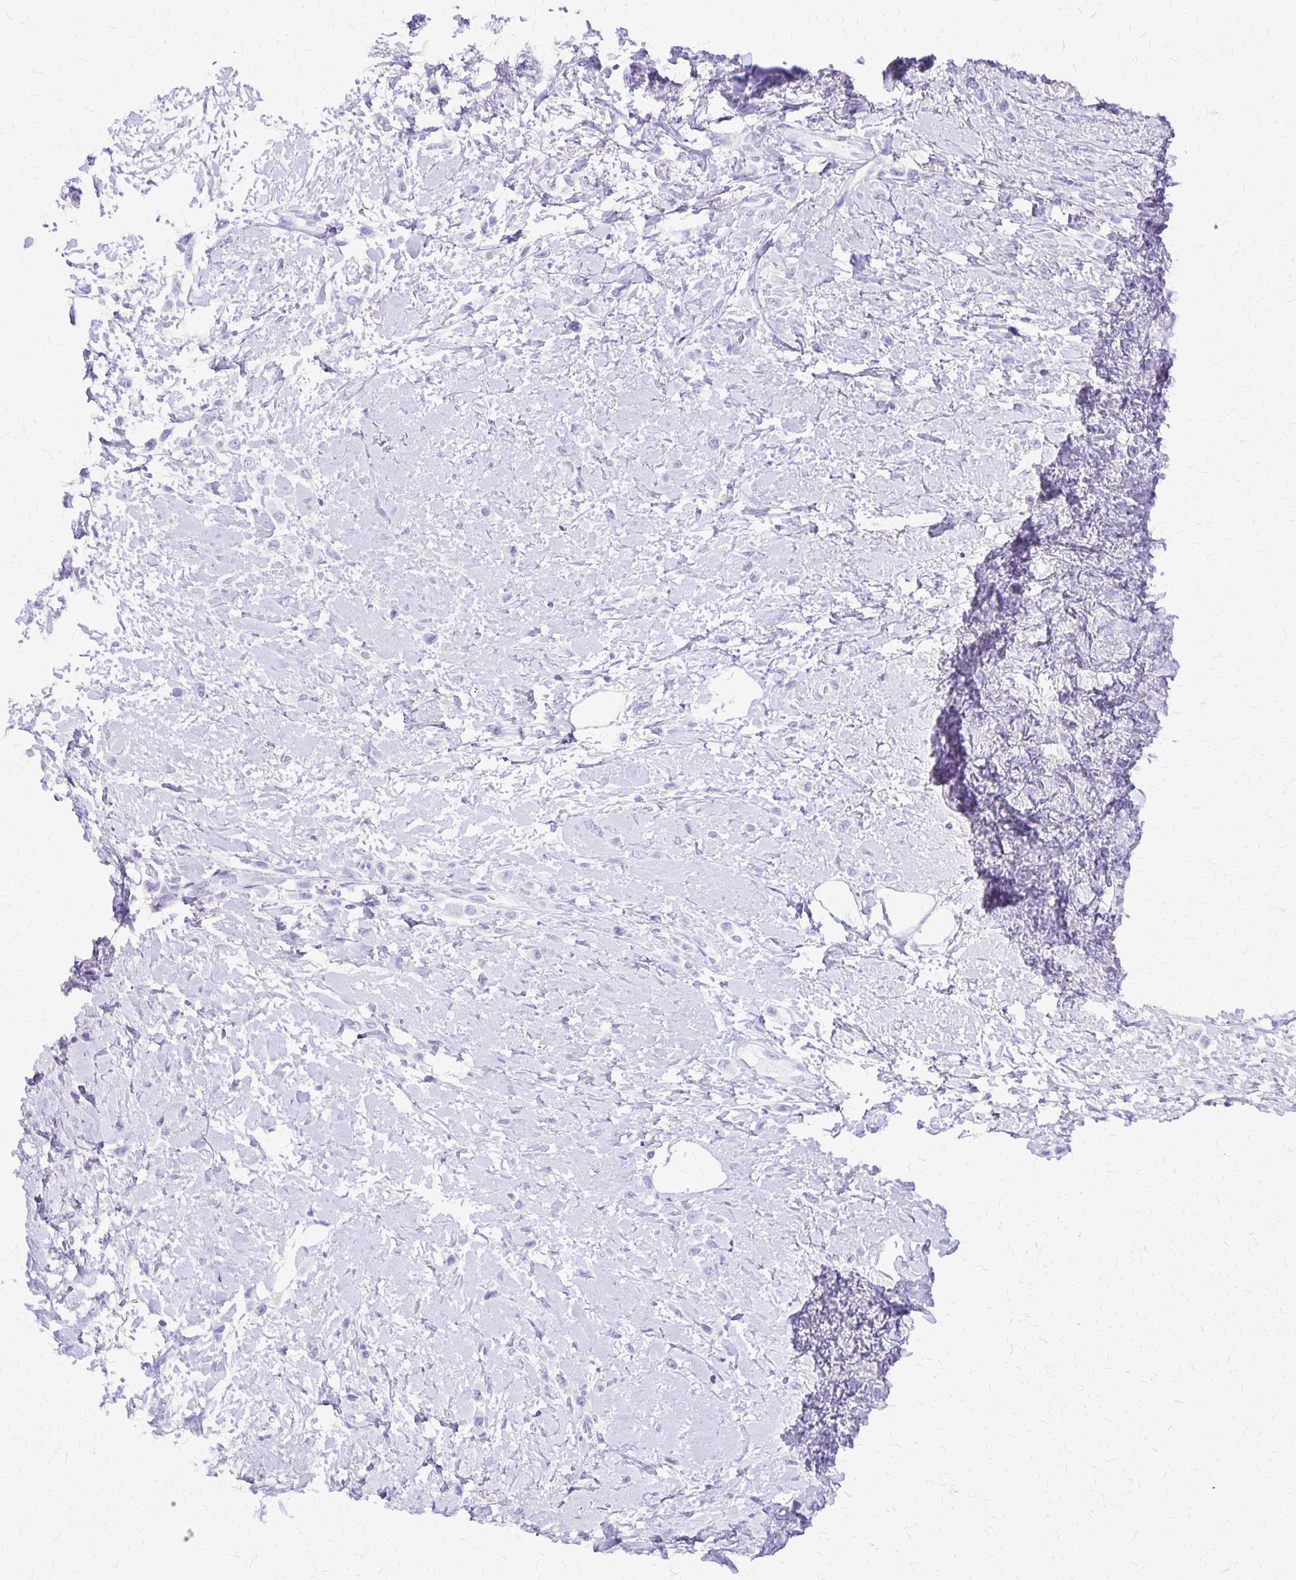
{"staining": {"intensity": "negative", "quantity": "none", "location": "none"}, "tissue": "breast cancer", "cell_type": "Tumor cells", "image_type": "cancer", "snomed": [{"axis": "morphology", "description": "Lobular carcinoma"}, {"axis": "topography", "description": "Breast"}], "caption": "Breast cancer (lobular carcinoma) was stained to show a protein in brown. There is no significant positivity in tumor cells. (DAB immunohistochemistry (IHC) visualized using brightfield microscopy, high magnification).", "gene": "SLC13A2", "patient": {"sex": "female", "age": 66}}